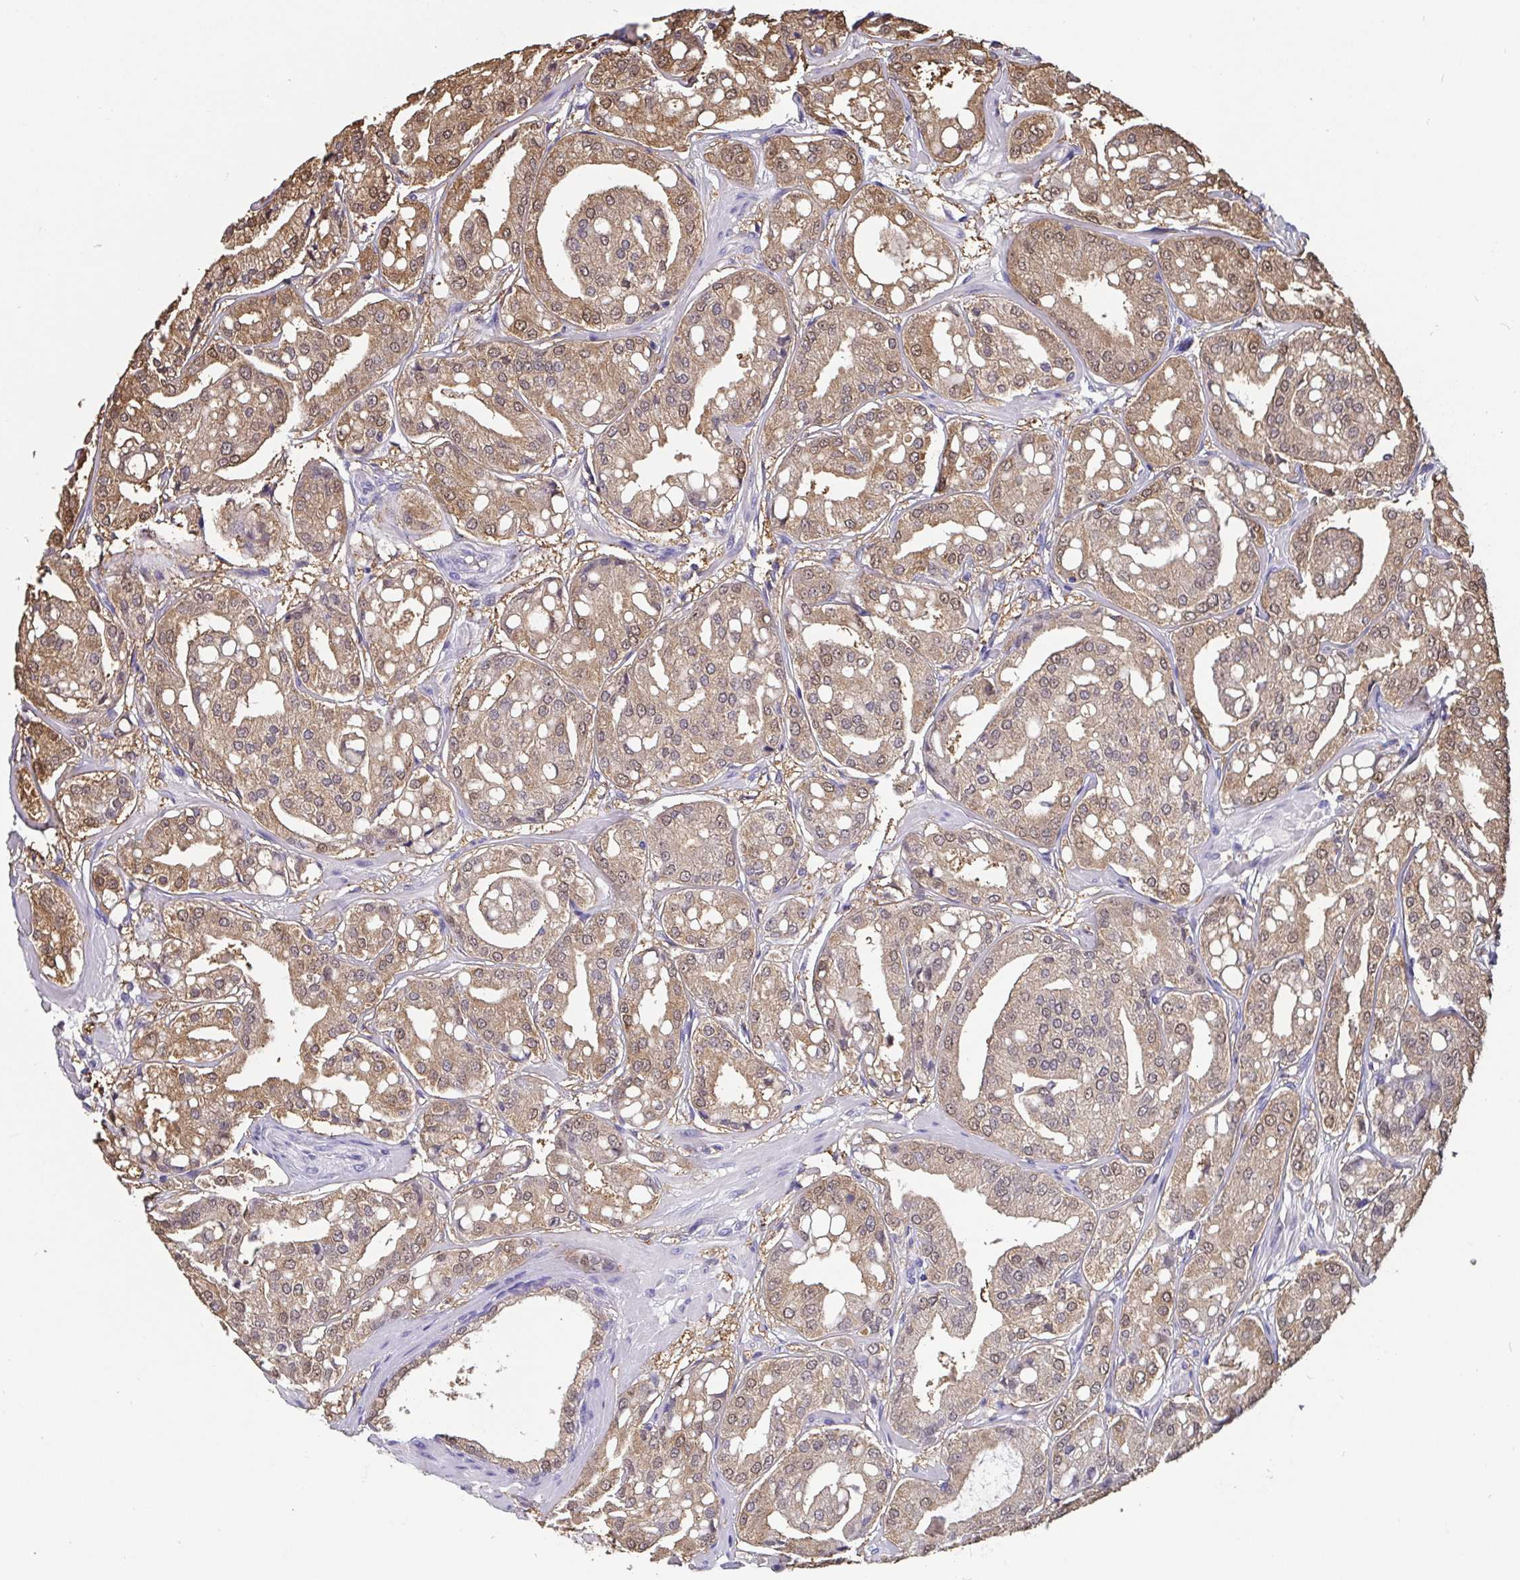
{"staining": {"intensity": "moderate", "quantity": ">75%", "location": "cytoplasmic/membranous,nuclear"}, "tissue": "renal cancer", "cell_type": "Tumor cells", "image_type": "cancer", "snomed": [{"axis": "morphology", "description": "Adenocarcinoma, NOS"}, {"axis": "topography", "description": "Urinary bladder"}], "caption": "A micrograph showing moderate cytoplasmic/membranous and nuclear staining in about >75% of tumor cells in adenocarcinoma (renal), as visualized by brown immunohistochemical staining.", "gene": "IDH1", "patient": {"sex": "male", "age": 61}}